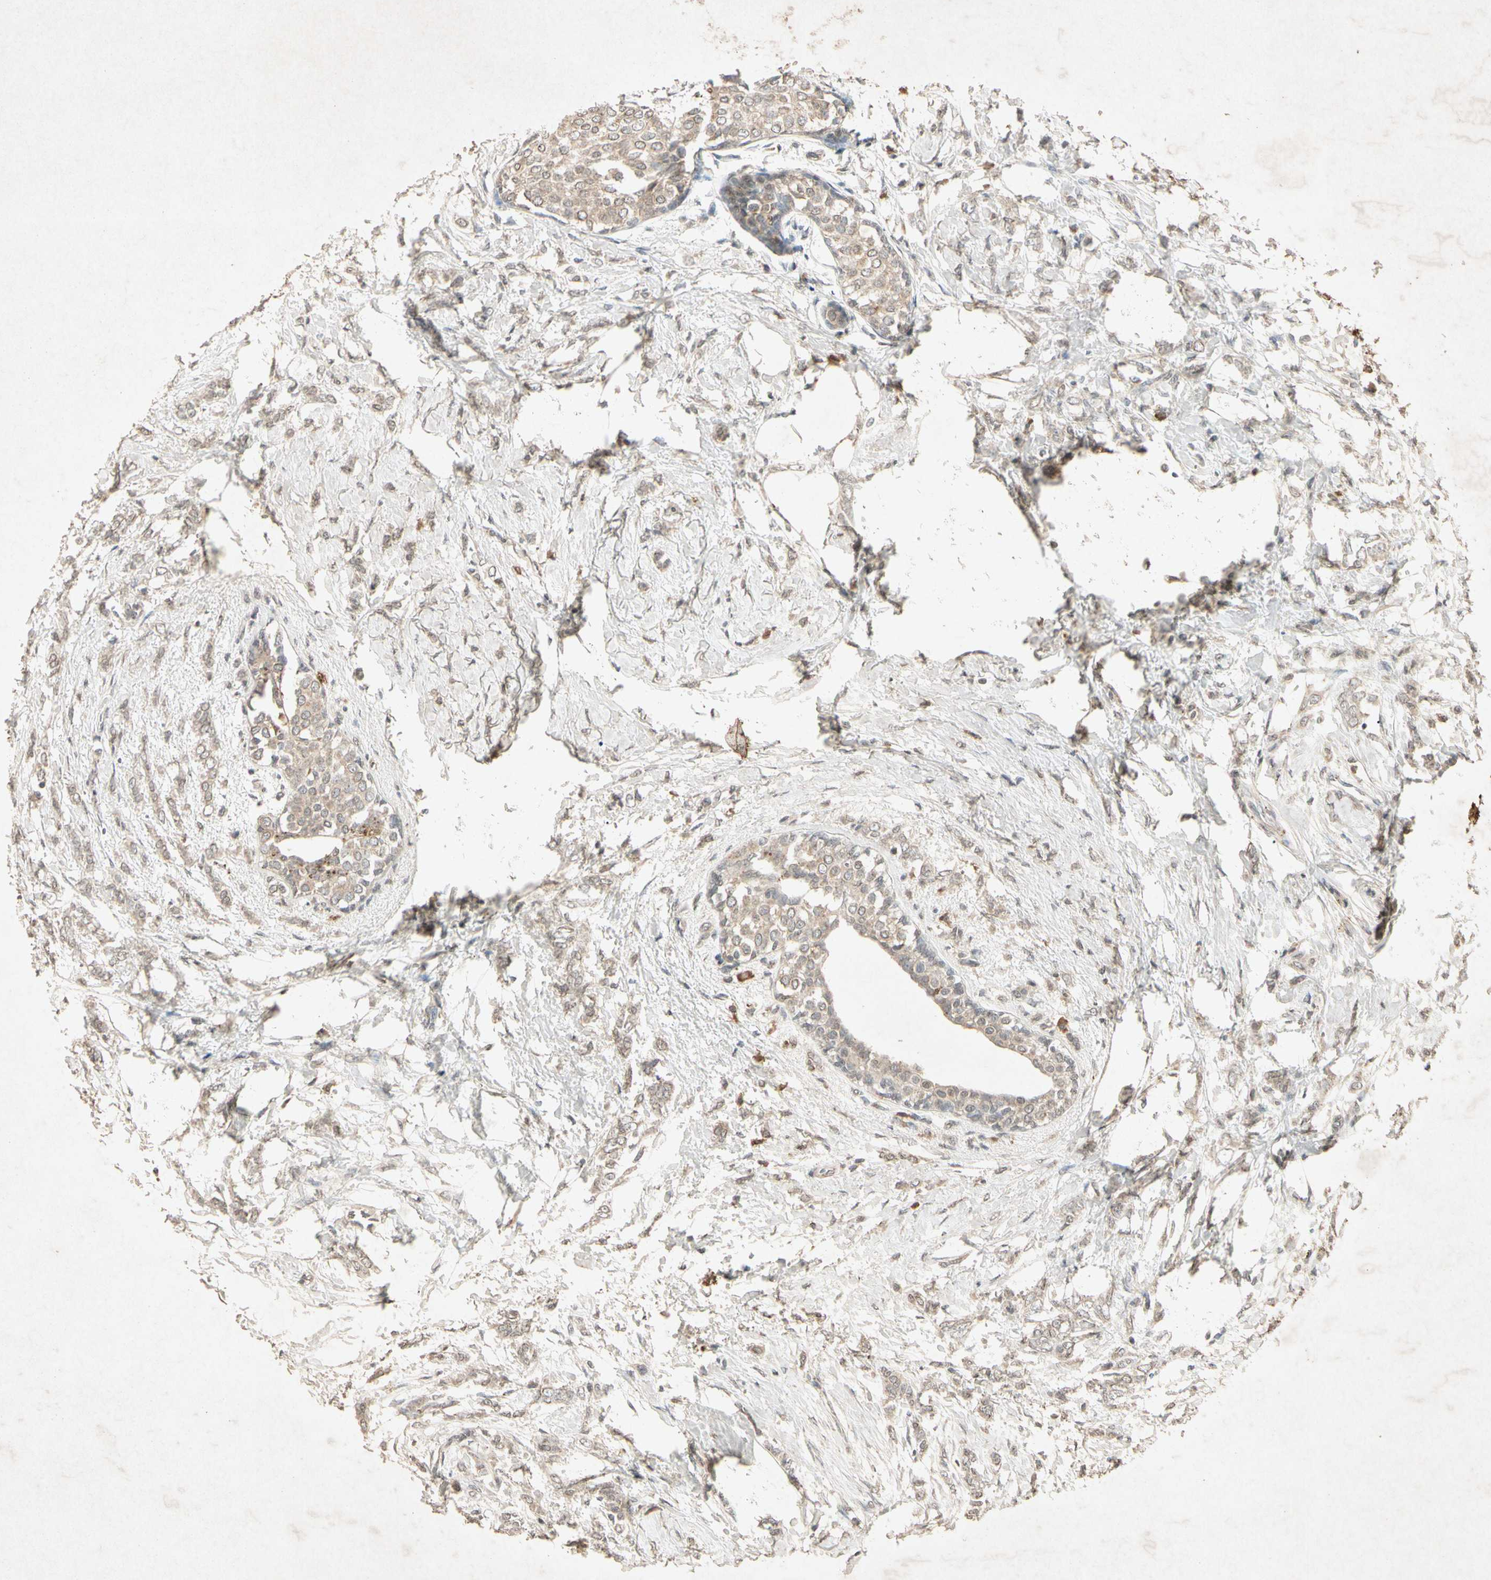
{"staining": {"intensity": "weak", "quantity": "25%-75%", "location": "cytoplasmic/membranous"}, "tissue": "breast cancer", "cell_type": "Tumor cells", "image_type": "cancer", "snomed": [{"axis": "morphology", "description": "Lobular carcinoma, in situ"}, {"axis": "morphology", "description": "Lobular carcinoma"}, {"axis": "topography", "description": "Breast"}], "caption": "This is a photomicrograph of immunohistochemistry (IHC) staining of breast cancer, which shows weak expression in the cytoplasmic/membranous of tumor cells.", "gene": "MSRB1", "patient": {"sex": "female", "age": 41}}